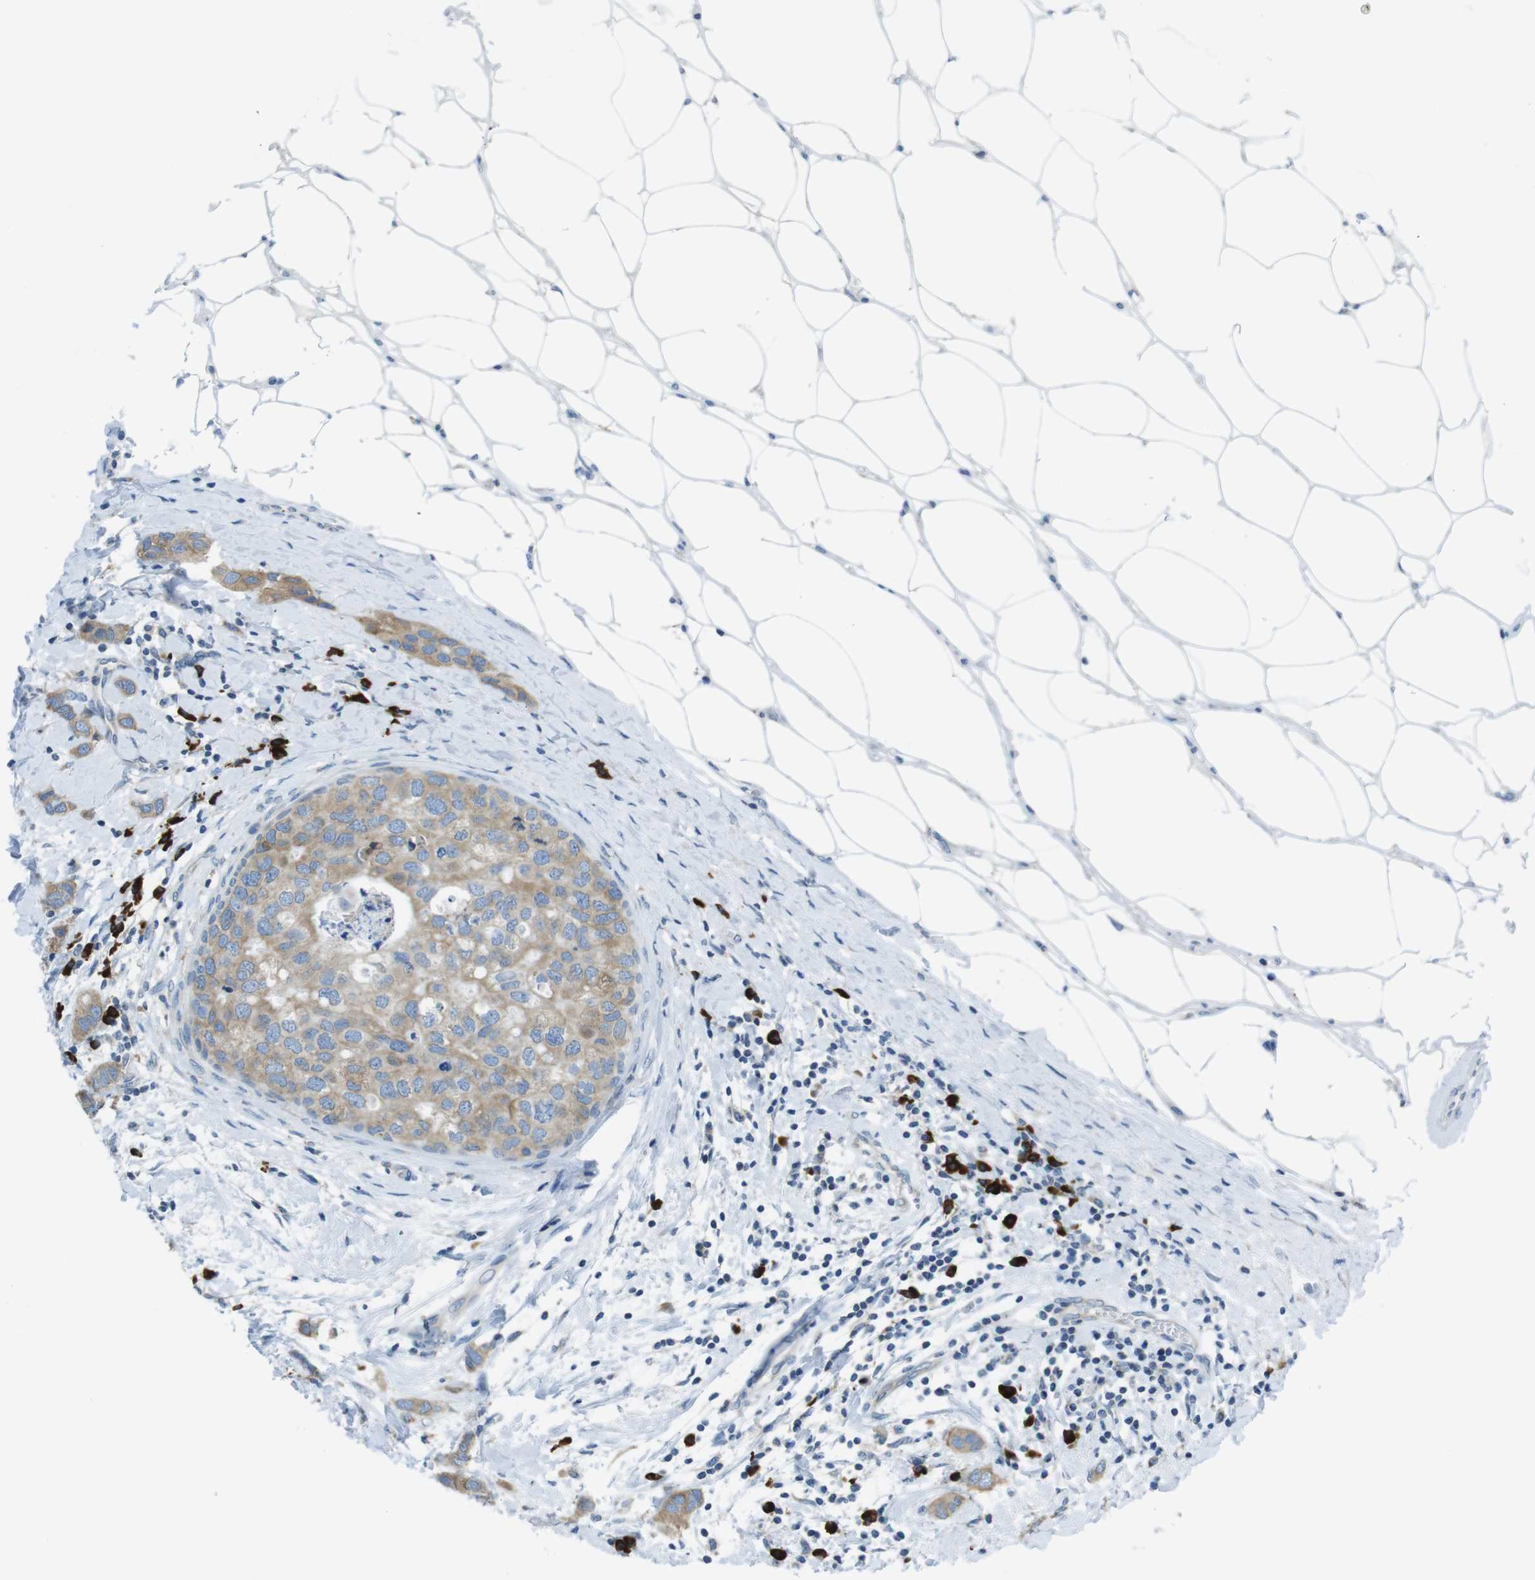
{"staining": {"intensity": "moderate", "quantity": ">75%", "location": "cytoplasmic/membranous"}, "tissue": "breast cancer", "cell_type": "Tumor cells", "image_type": "cancer", "snomed": [{"axis": "morphology", "description": "Duct carcinoma"}, {"axis": "topography", "description": "Breast"}], "caption": "Breast intraductal carcinoma was stained to show a protein in brown. There is medium levels of moderate cytoplasmic/membranous staining in approximately >75% of tumor cells.", "gene": "CLPTM1L", "patient": {"sex": "female", "age": 50}}